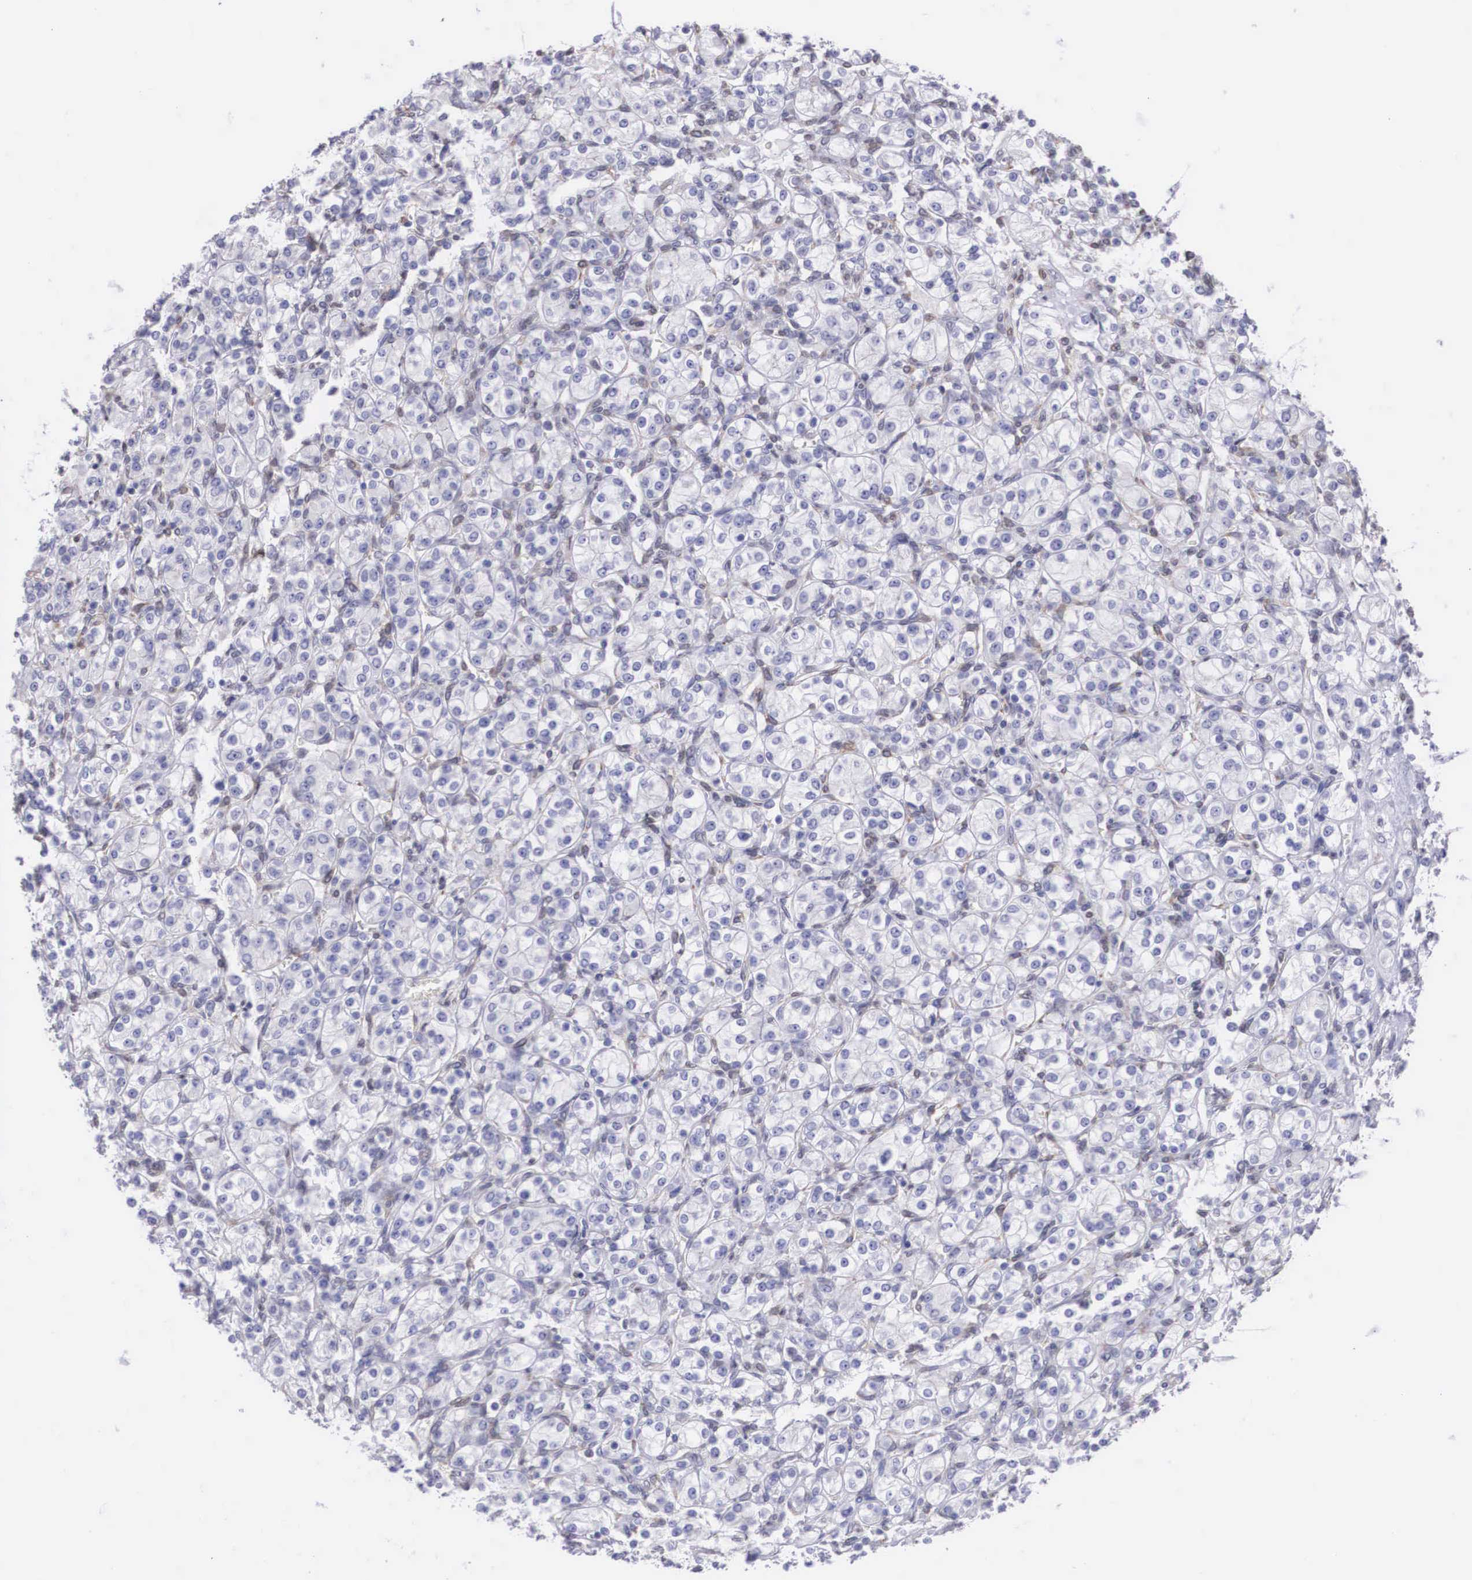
{"staining": {"intensity": "negative", "quantity": "none", "location": "none"}, "tissue": "renal cancer", "cell_type": "Tumor cells", "image_type": "cancer", "snomed": [{"axis": "morphology", "description": "Adenocarcinoma, NOS"}, {"axis": "topography", "description": "Kidney"}], "caption": "There is no significant positivity in tumor cells of renal adenocarcinoma.", "gene": "ETV6", "patient": {"sex": "male", "age": 77}}